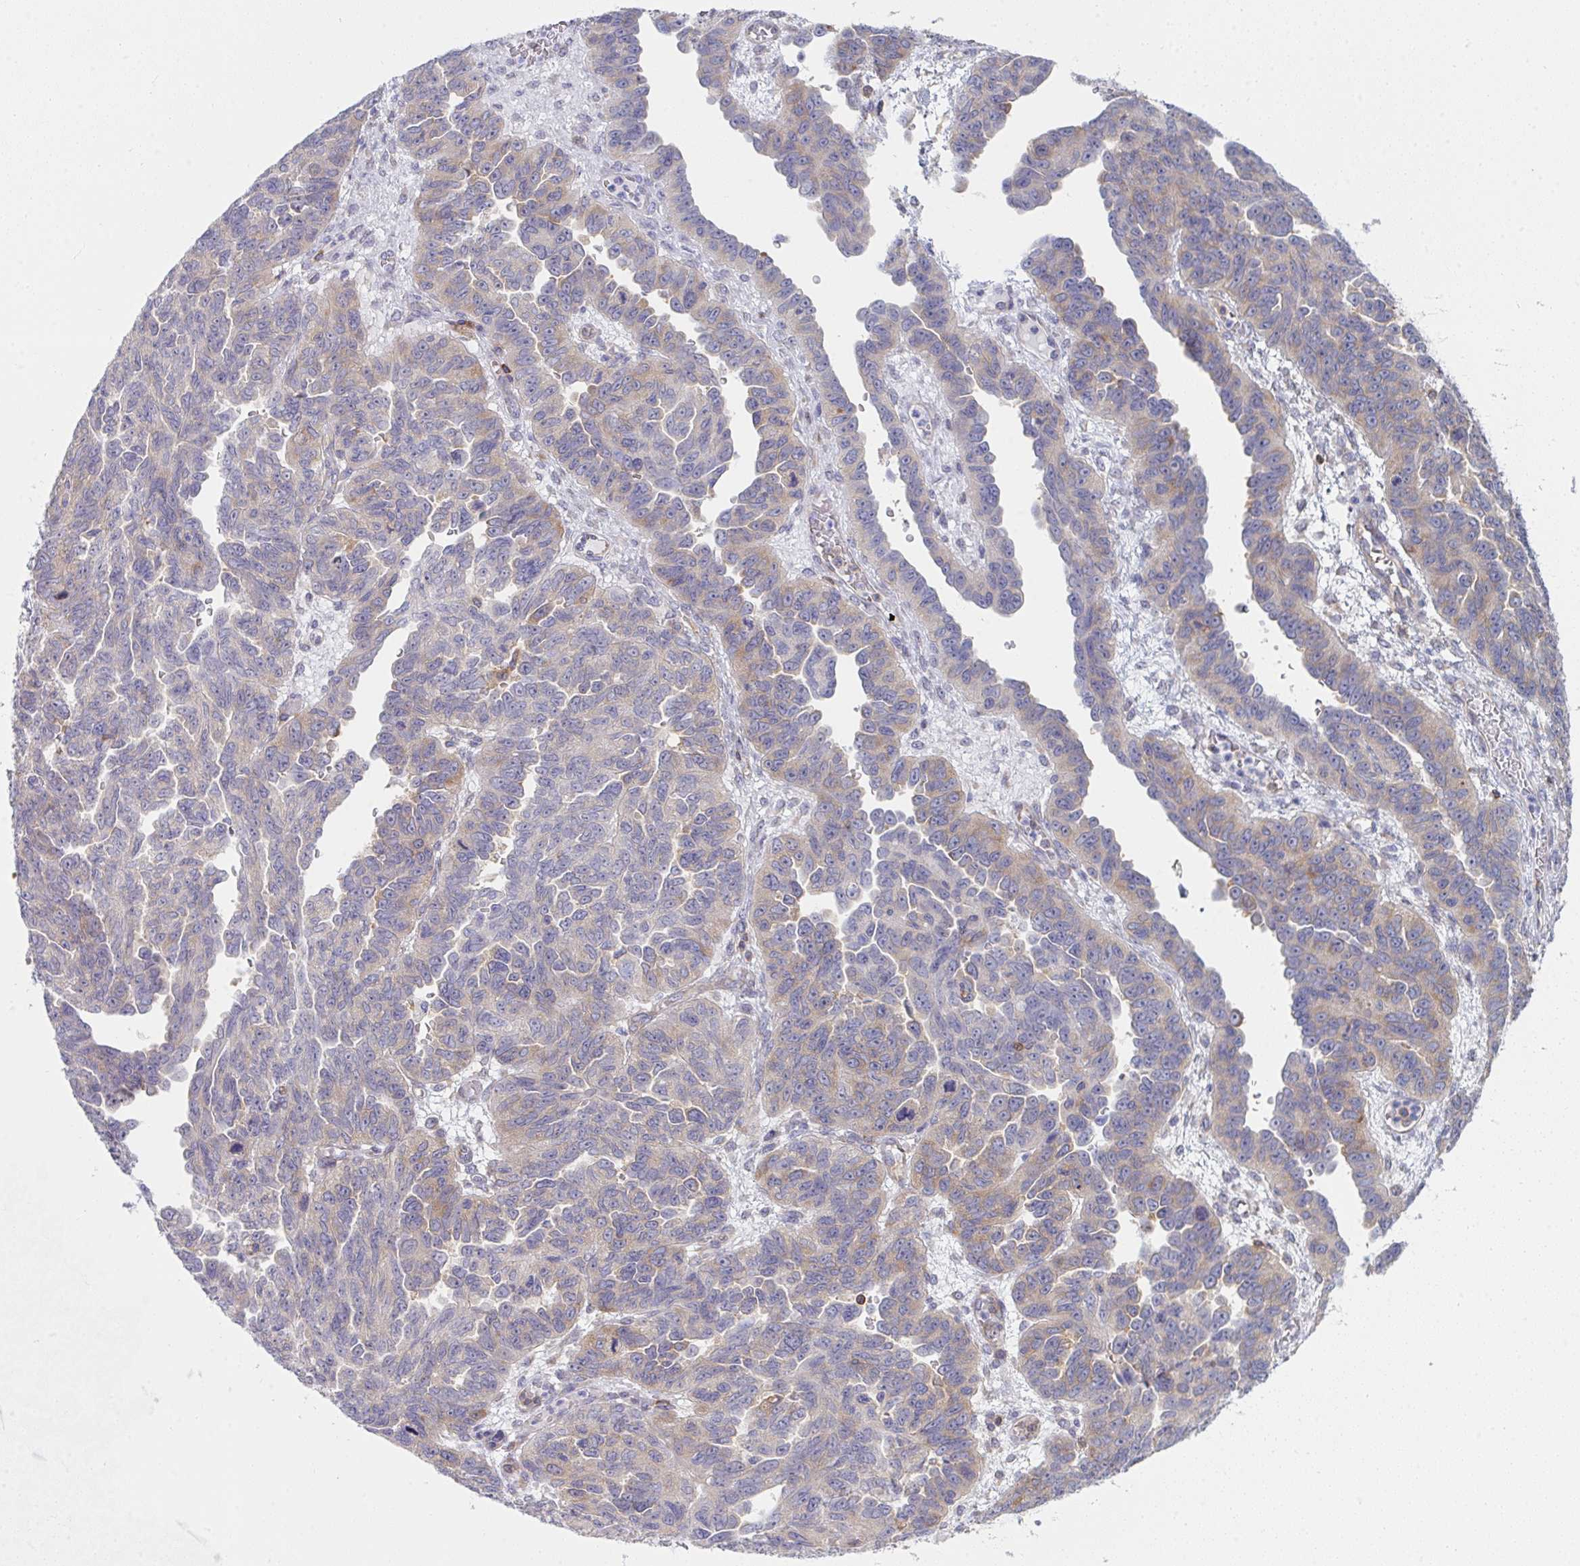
{"staining": {"intensity": "weak", "quantity": "25%-75%", "location": "cytoplasmic/membranous"}, "tissue": "ovarian cancer", "cell_type": "Tumor cells", "image_type": "cancer", "snomed": [{"axis": "morphology", "description": "Cystadenocarcinoma, serous, NOS"}, {"axis": "topography", "description": "Ovary"}], "caption": "Tumor cells reveal weak cytoplasmic/membranous positivity in approximately 25%-75% of cells in ovarian serous cystadenocarcinoma.", "gene": "WNK1", "patient": {"sex": "female", "age": 64}}